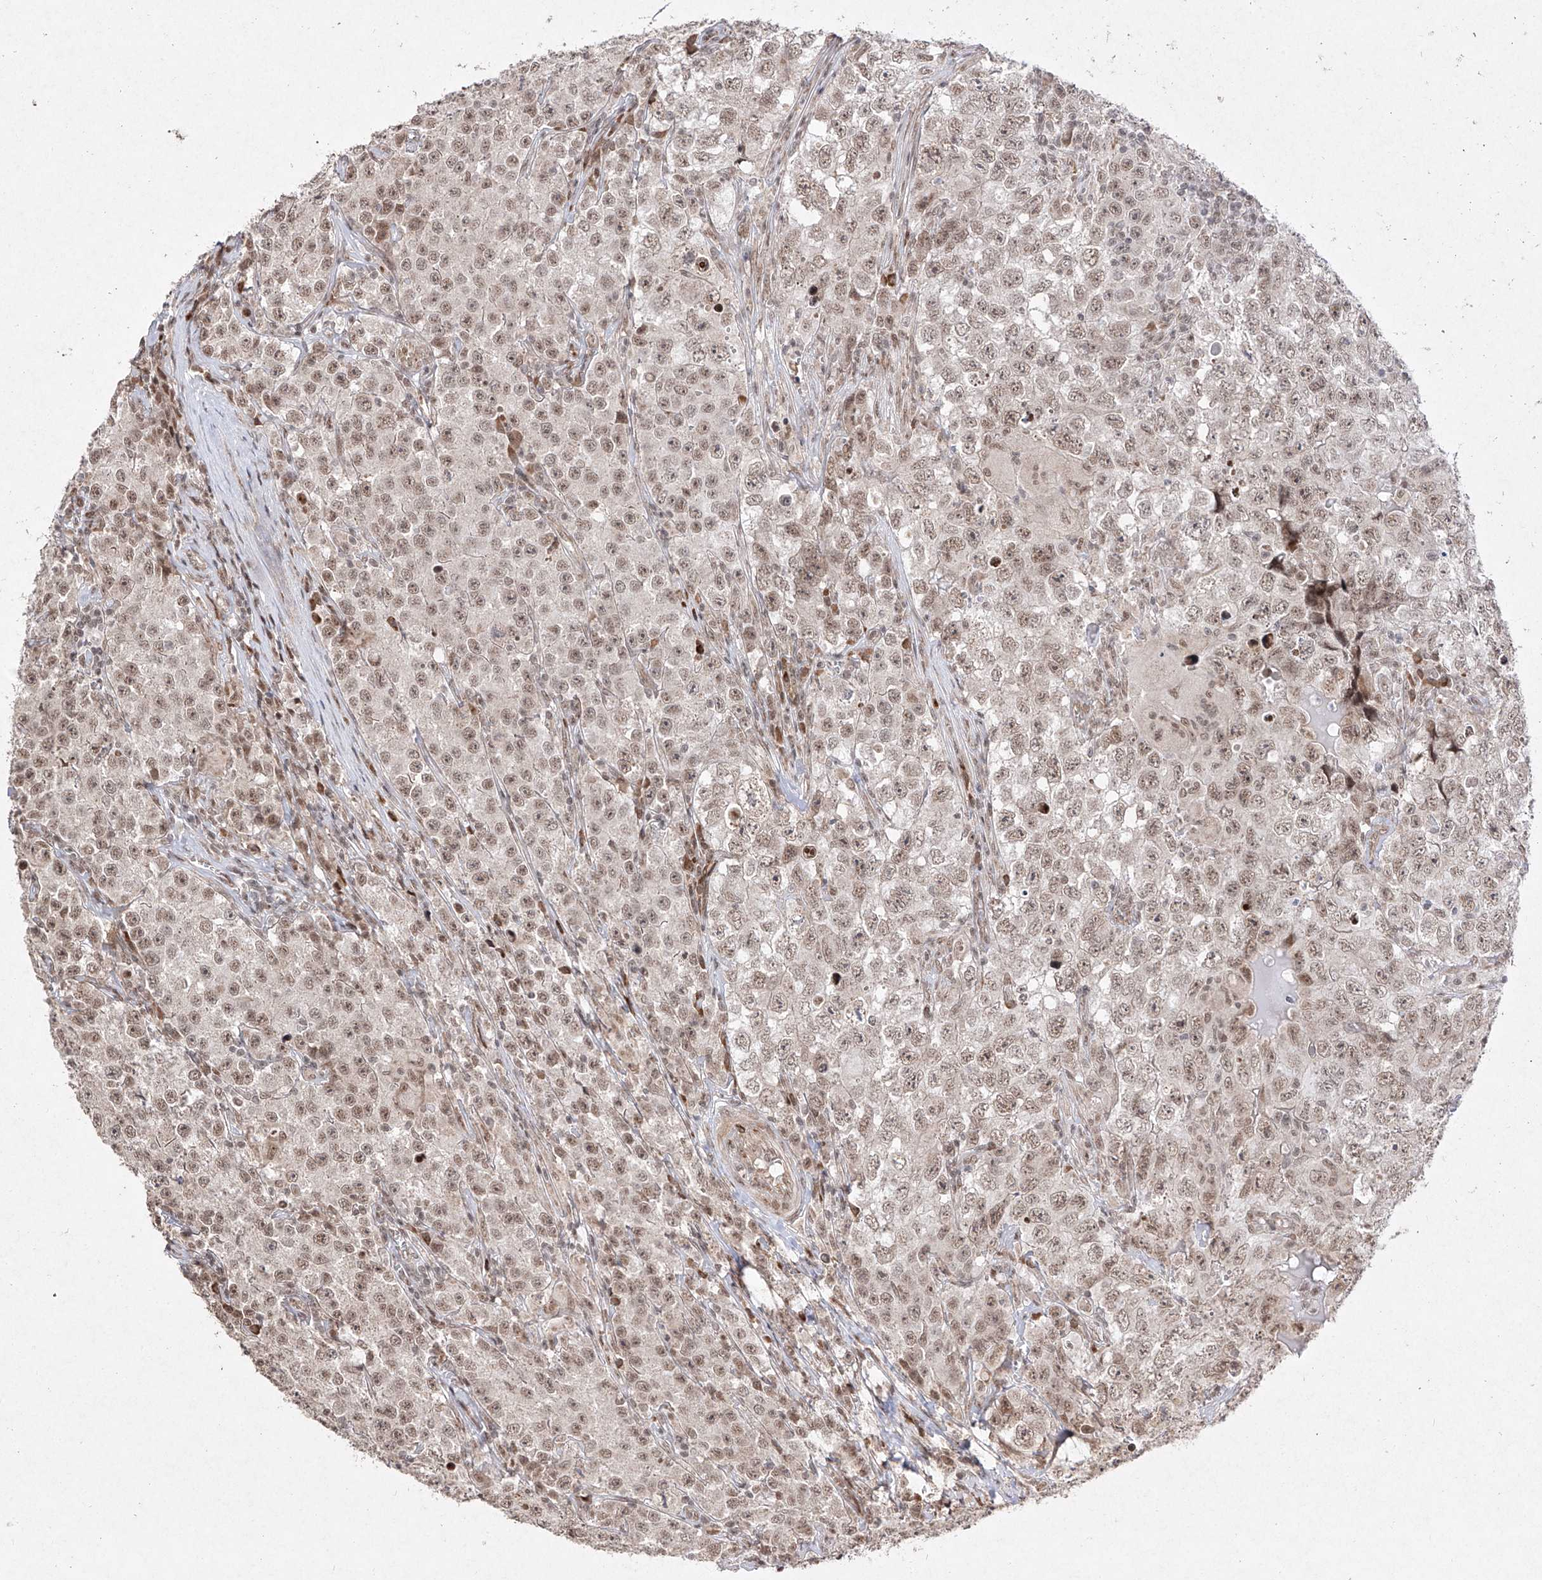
{"staining": {"intensity": "weak", "quantity": ">75%", "location": "nuclear"}, "tissue": "testis cancer", "cell_type": "Tumor cells", "image_type": "cancer", "snomed": [{"axis": "morphology", "description": "Seminoma, NOS"}, {"axis": "morphology", "description": "Carcinoma, Embryonal, NOS"}, {"axis": "topography", "description": "Testis"}], "caption": "High-magnification brightfield microscopy of embryonal carcinoma (testis) stained with DAB (brown) and counterstained with hematoxylin (blue). tumor cells exhibit weak nuclear staining is appreciated in approximately>75% of cells.", "gene": "SNRNP27", "patient": {"sex": "male", "age": 43}}